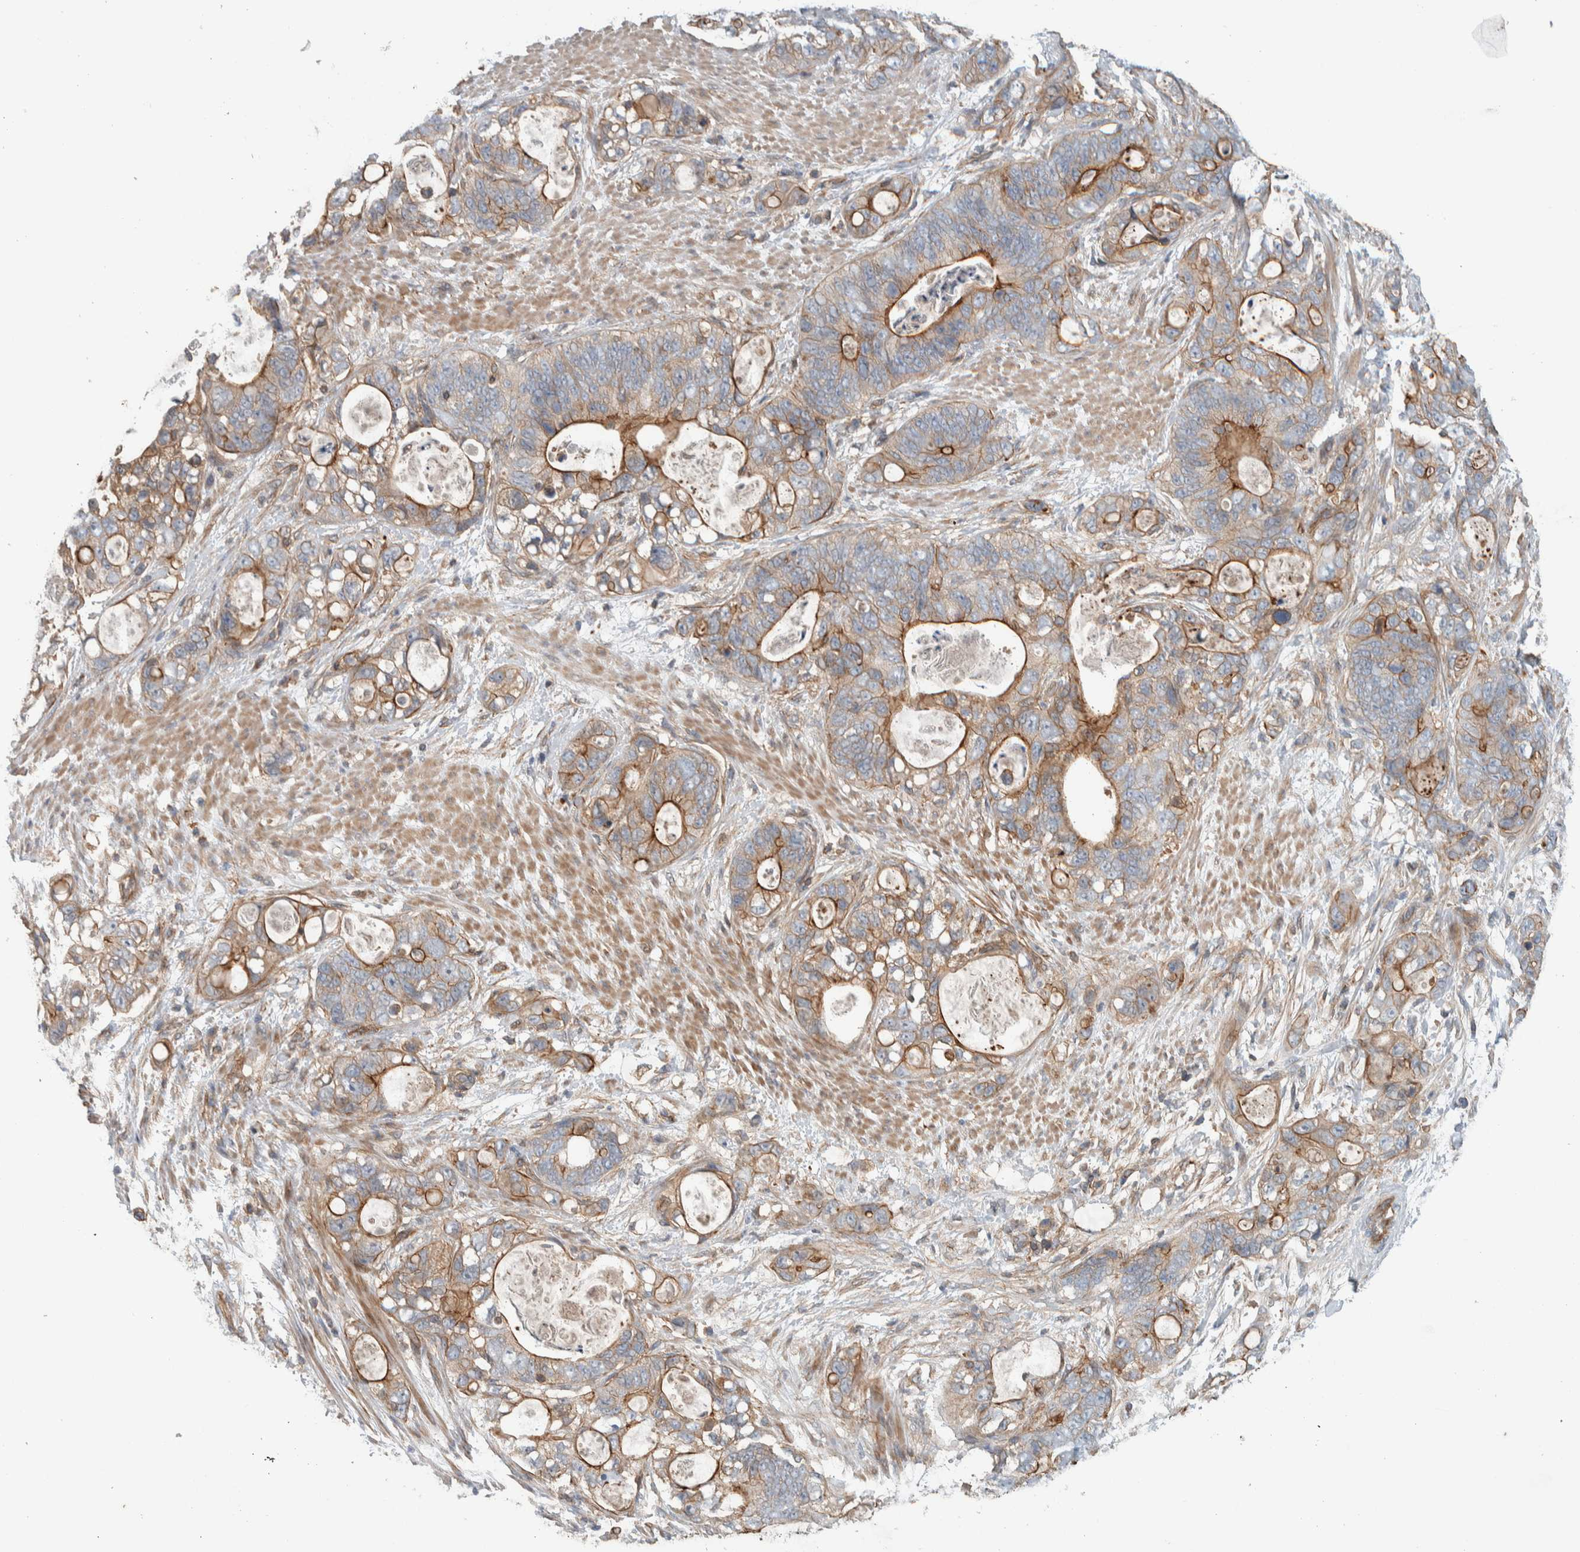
{"staining": {"intensity": "moderate", "quantity": "25%-75%", "location": "cytoplasmic/membranous"}, "tissue": "stomach cancer", "cell_type": "Tumor cells", "image_type": "cancer", "snomed": [{"axis": "morphology", "description": "Normal tissue, NOS"}, {"axis": "morphology", "description": "Adenocarcinoma, NOS"}, {"axis": "topography", "description": "Stomach"}], "caption": "A medium amount of moderate cytoplasmic/membranous expression is identified in about 25%-75% of tumor cells in stomach cancer tissue. The staining was performed using DAB, with brown indicating positive protein expression. Nuclei are stained blue with hematoxylin.", "gene": "MPRIP", "patient": {"sex": "female", "age": 89}}